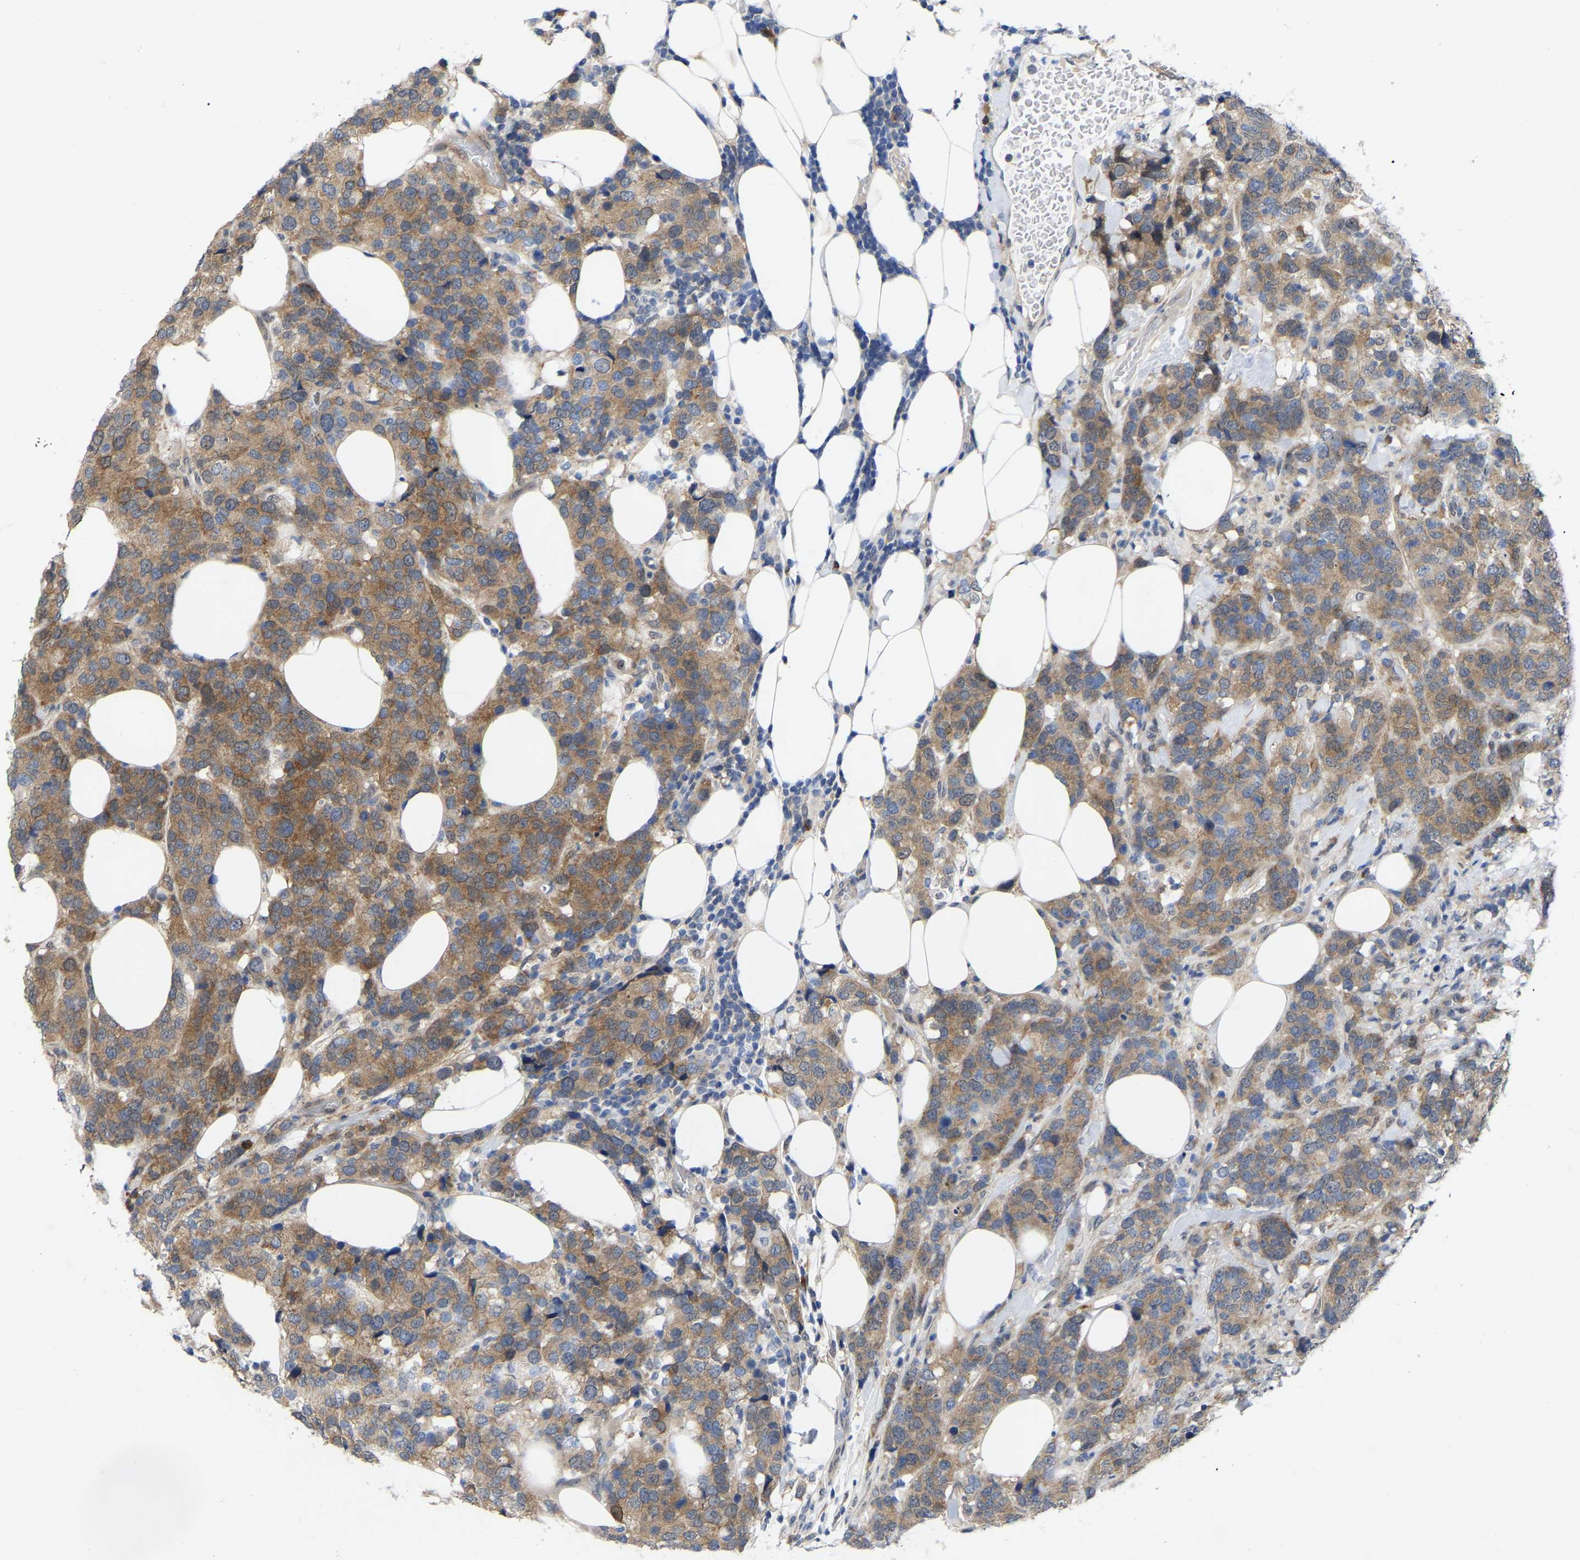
{"staining": {"intensity": "moderate", "quantity": ">75%", "location": "cytoplasmic/membranous"}, "tissue": "breast cancer", "cell_type": "Tumor cells", "image_type": "cancer", "snomed": [{"axis": "morphology", "description": "Lobular carcinoma"}, {"axis": "topography", "description": "Breast"}], "caption": "Immunohistochemical staining of human breast lobular carcinoma demonstrates moderate cytoplasmic/membranous protein staining in approximately >75% of tumor cells.", "gene": "UBE4B", "patient": {"sex": "female", "age": 59}}